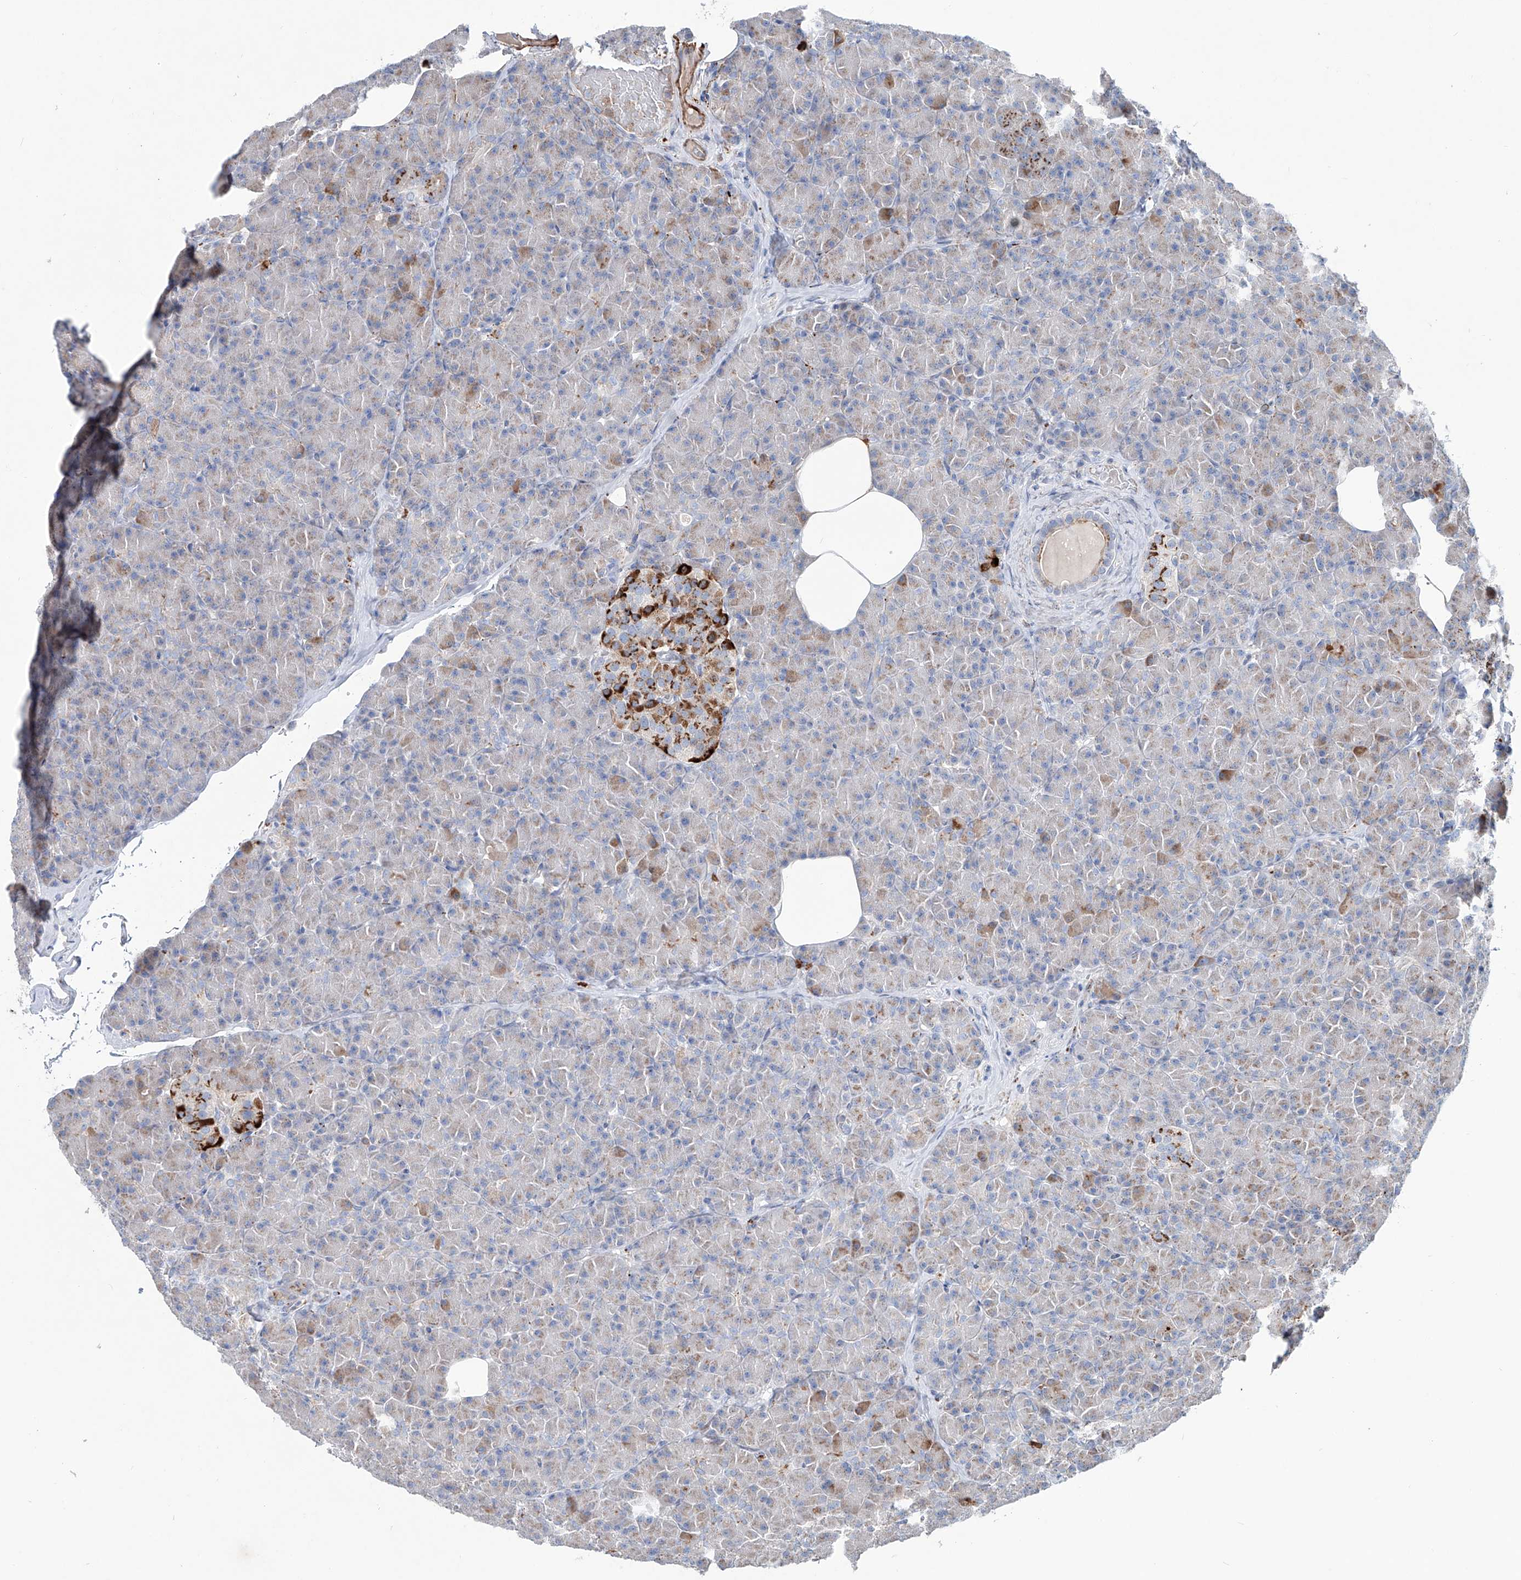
{"staining": {"intensity": "moderate", "quantity": "<25%", "location": "cytoplasmic/membranous"}, "tissue": "pancreas", "cell_type": "Exocrine glandular cells", "image_type": "normal", "snomed": [{"axis": "morphology", "description": "Normal tissue, NOS"}, {"axis": "topography", "description": "Pancreas"}], "caption": "Human pancreas stained with a protein marker shows moderate staining in exocrine glandular cells.", "gene": "CDH5", "patient": {"sex": "female", "age": 43}}